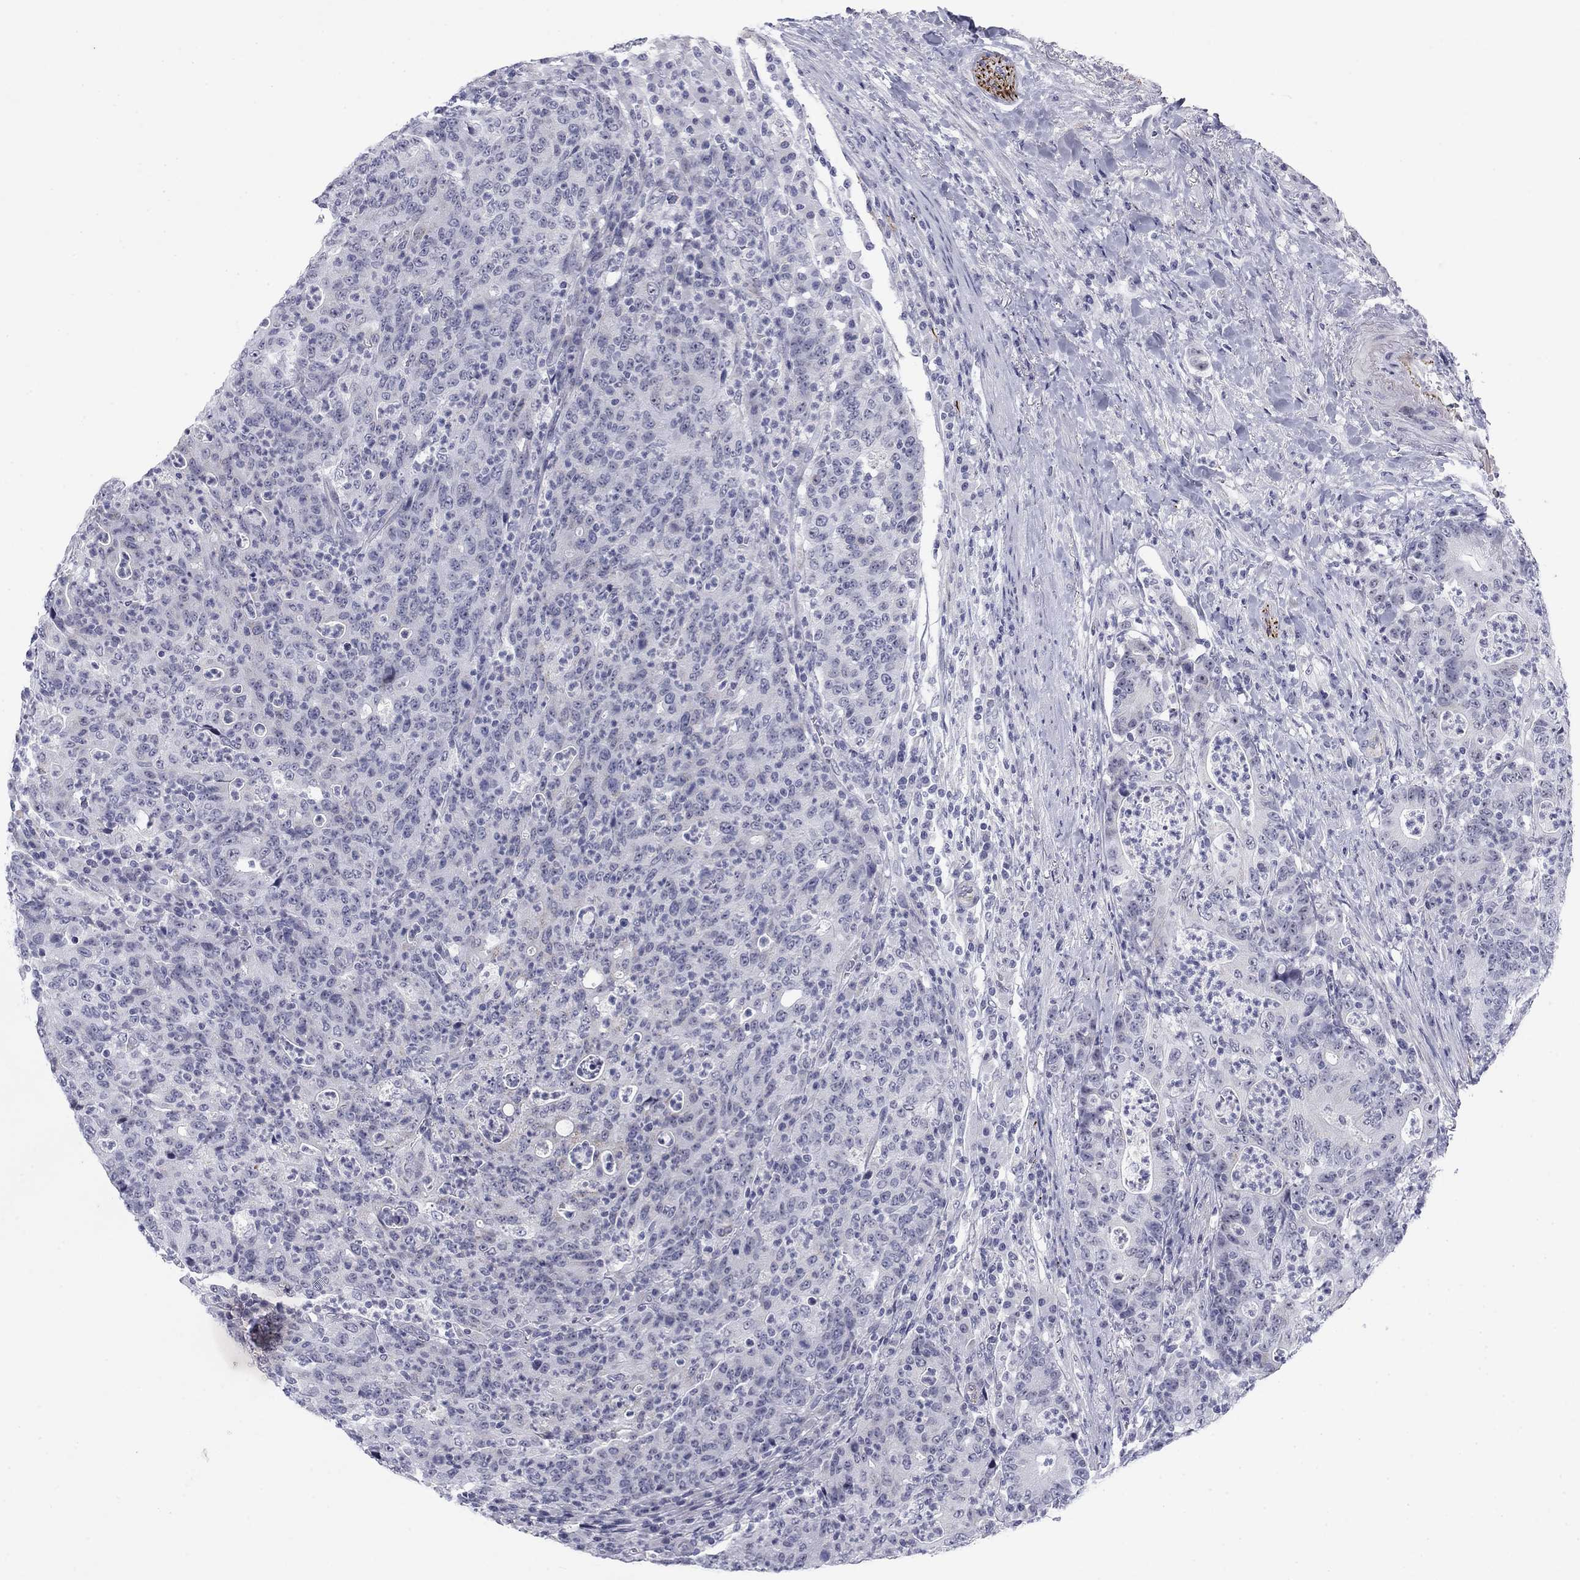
{"staining": {"intensity": "negative", "quantity": "none", "location": "none"}, "tissue": "colorectal cancer", "cell_type": "Tumor cells", "image_type": "cancer", "snomed": [{"axis": "morphology", "description": "Adenocarcinoma, NOS"}, {"axis": "topography", "description": "Colon"}], "caption": "This is a micrograph of IHC staining of adenocarcinoma (colorectal), which shows no positivity in tumor cells. Brightfield microscopy of IHC stained with DAB (brown) and hematoxylin (blue), captured at high magnification.", "gene": "PRPH", "patient": {"sex": "male", "age": 70}}